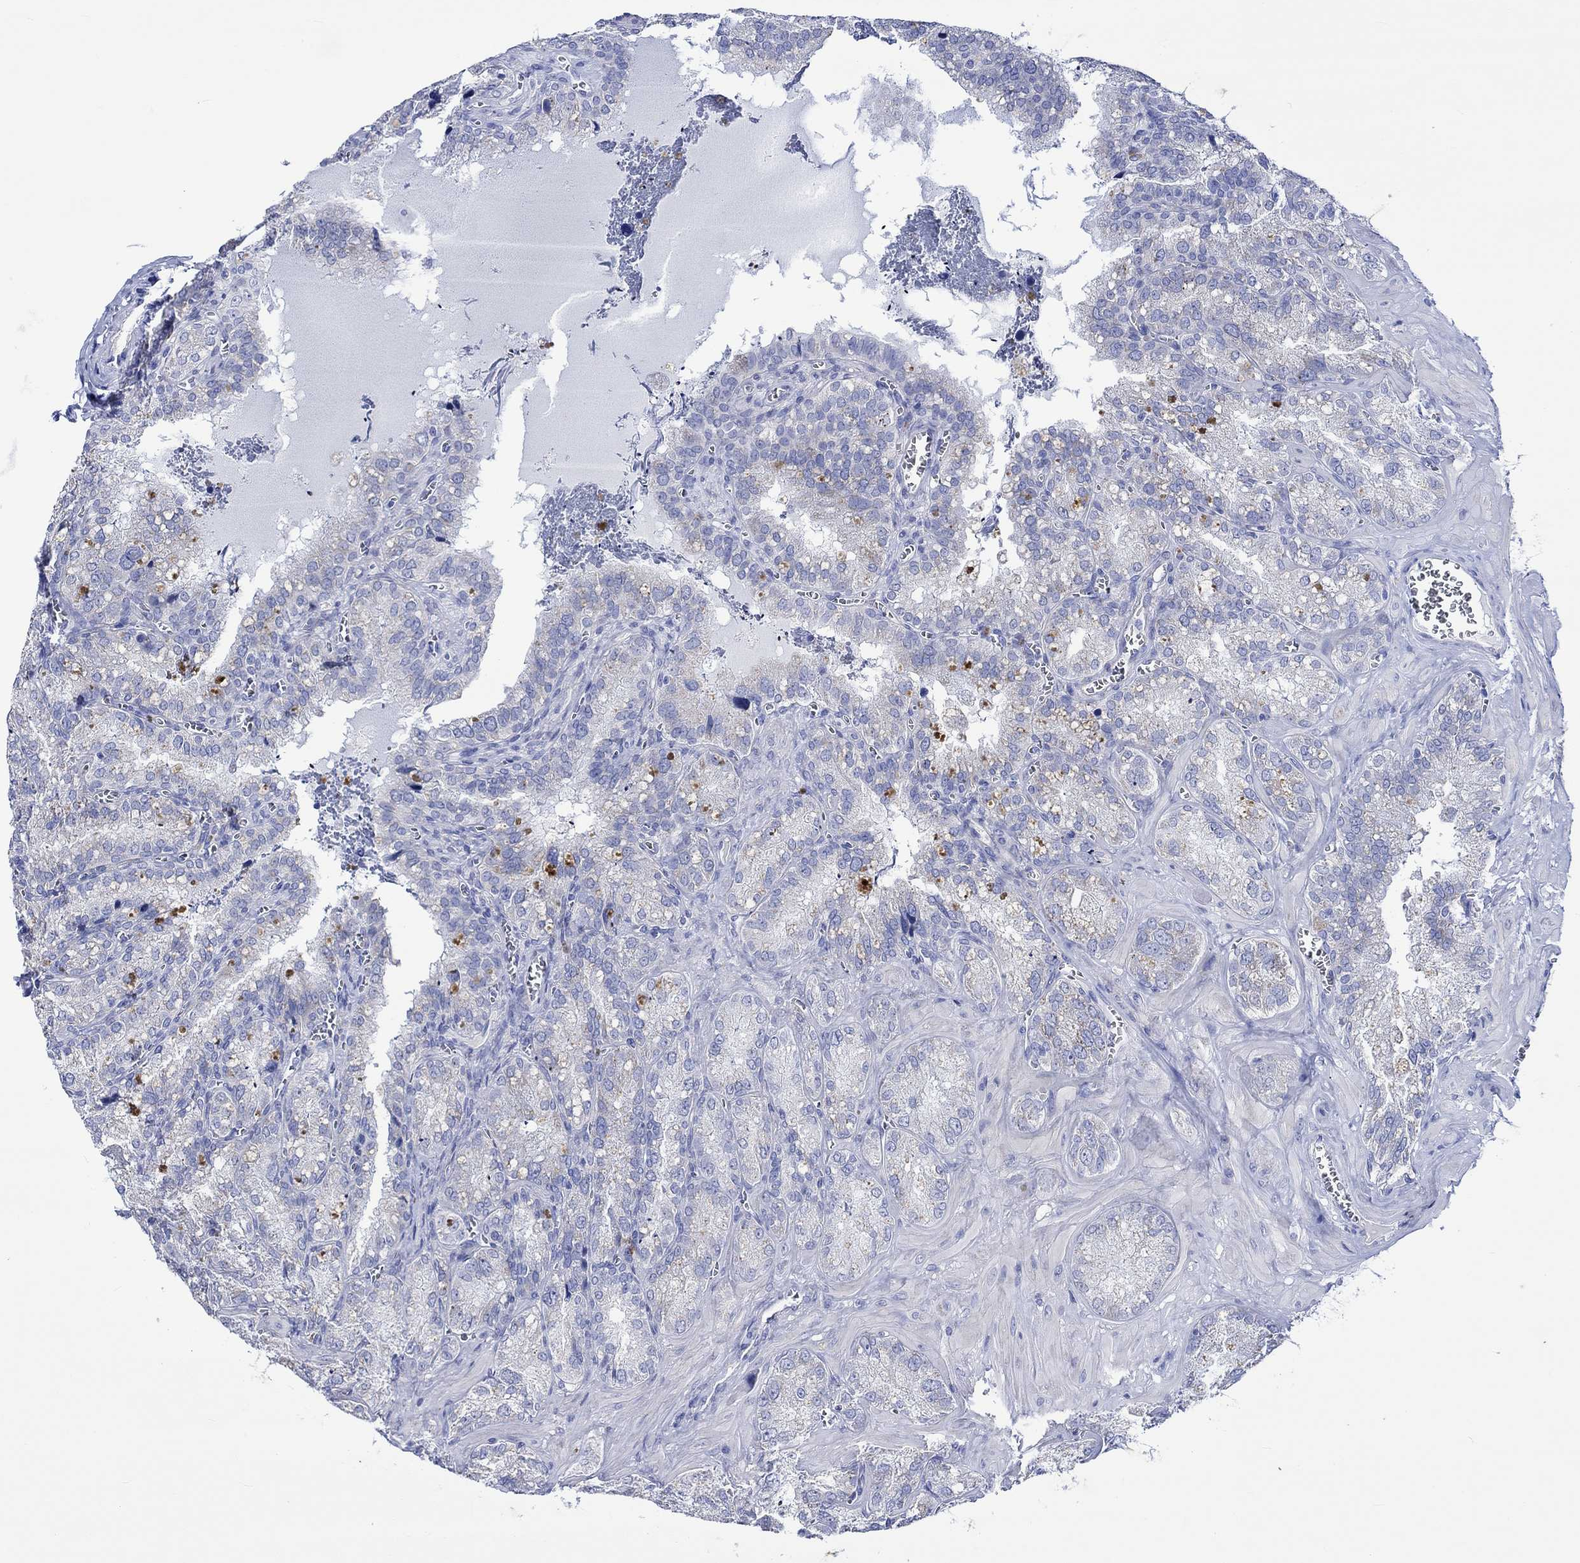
{"staining": {"intensity": "negative", "quantity": "none", "location": "none"}, "tissue": "seminal vesicle", "cell_type": "Glandular cells", "image_type": "normal", "snomed": [{"axis": "morphology", "description": "Normal tissue, NOS"}, {"axis": "topography", "description": "Seminal veicle"}], "caption": "Seminal vesicle stained for a protein using immunohistochemistry (IHC) reveals no positivity glandular cells.", "gene": "HARBI1", "patient": {"sex": "male", "age": 57}}